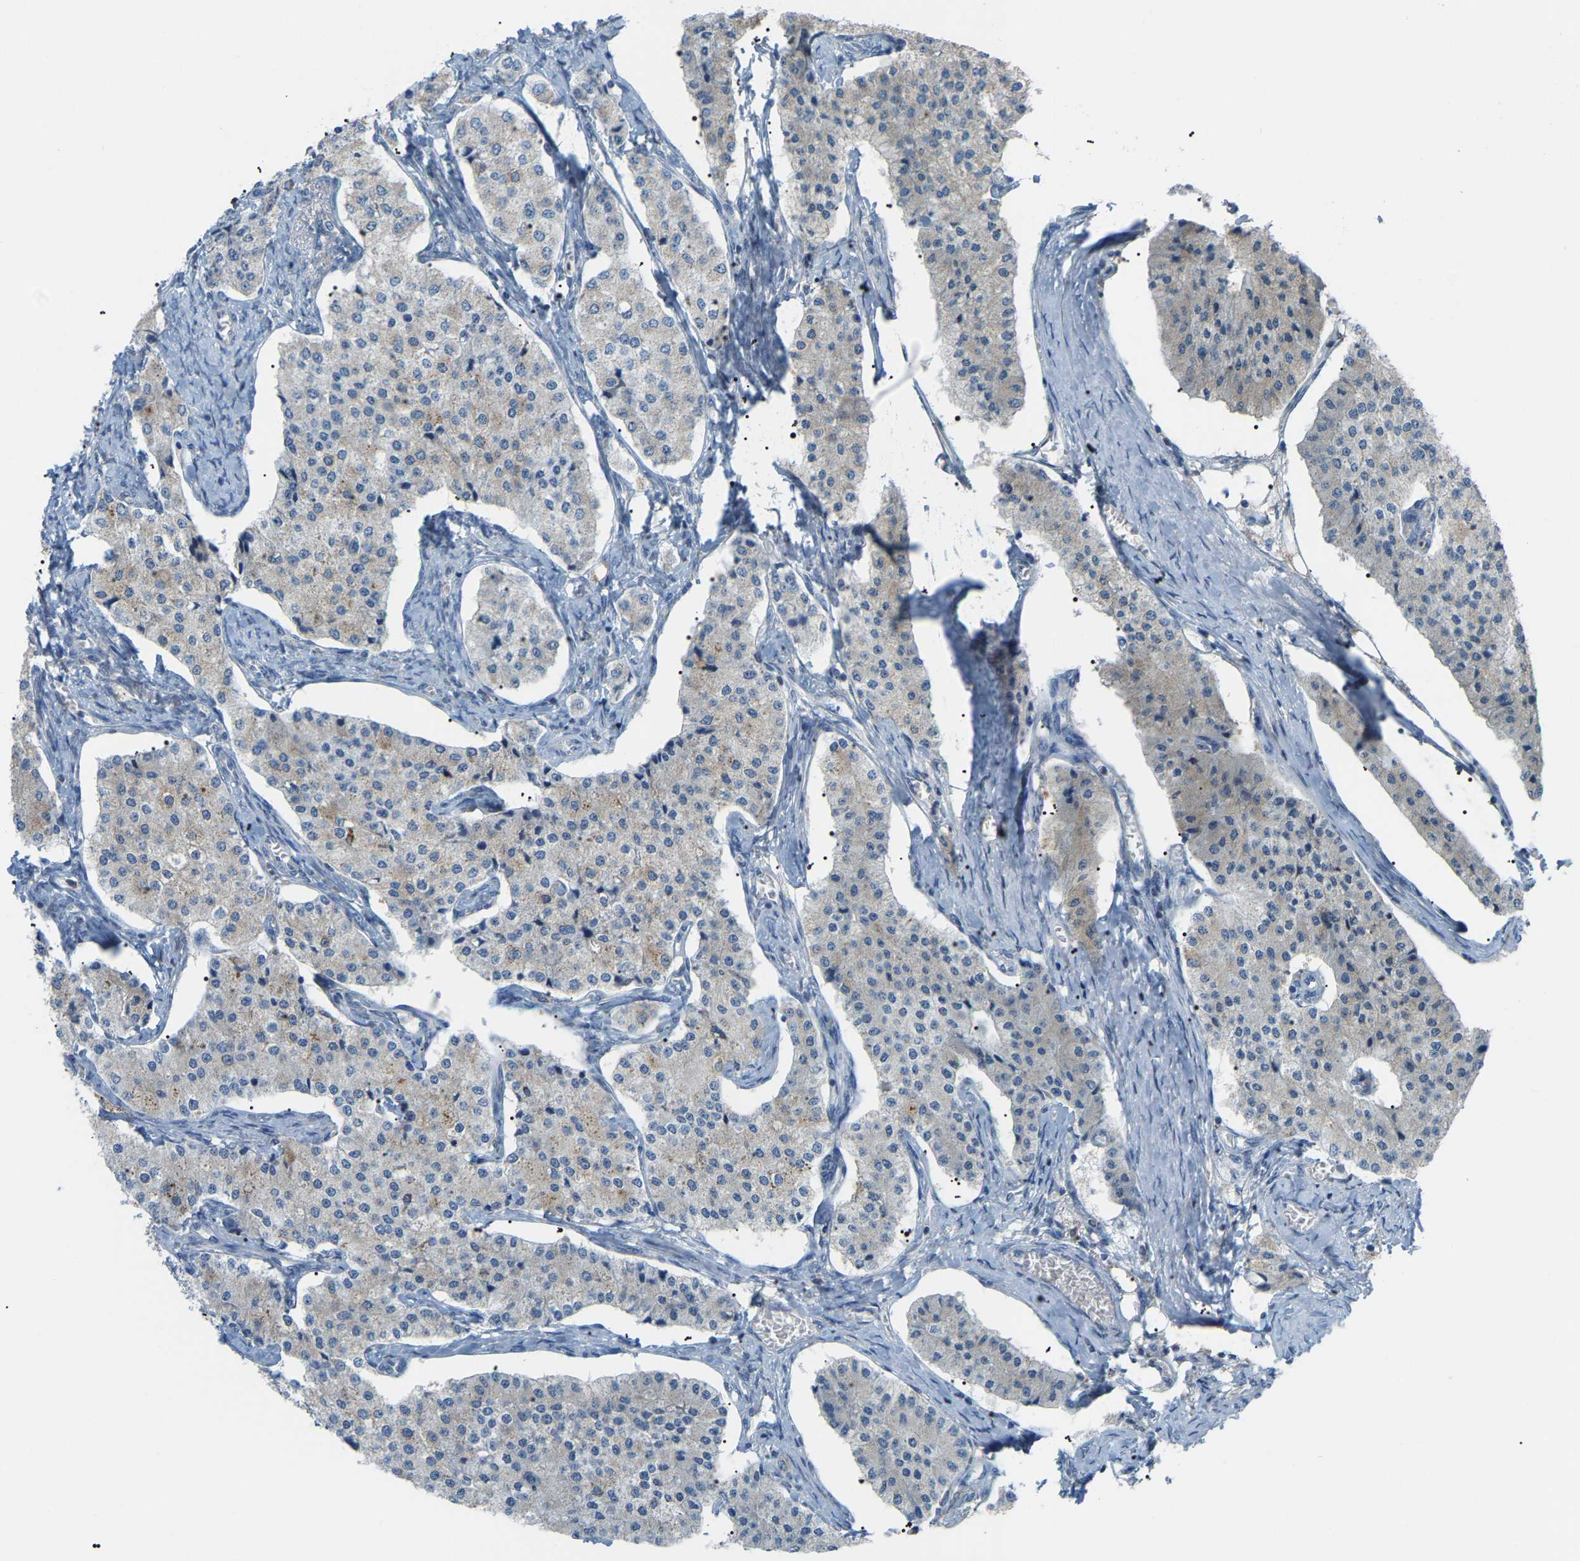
{"staining": {"intensity": "negative", "quantity": "none", "location": "none"}, "tissue": "carcinoid", "cell_type": "Tumor cells", "image_type": "cancer", "snomed": [{"axis": "morphology", "description": "Carcinoid, malignant, NOS"}, {"axis": "topography", "description": "Colon"}], "caption": "DAB (3,3'-diaminobenzidine) immunohistochemical staining of human carcinoid displays no significant expression in tumor cells.", "gene": "CROT", "patient": {"sex": "female", "age": 52}}